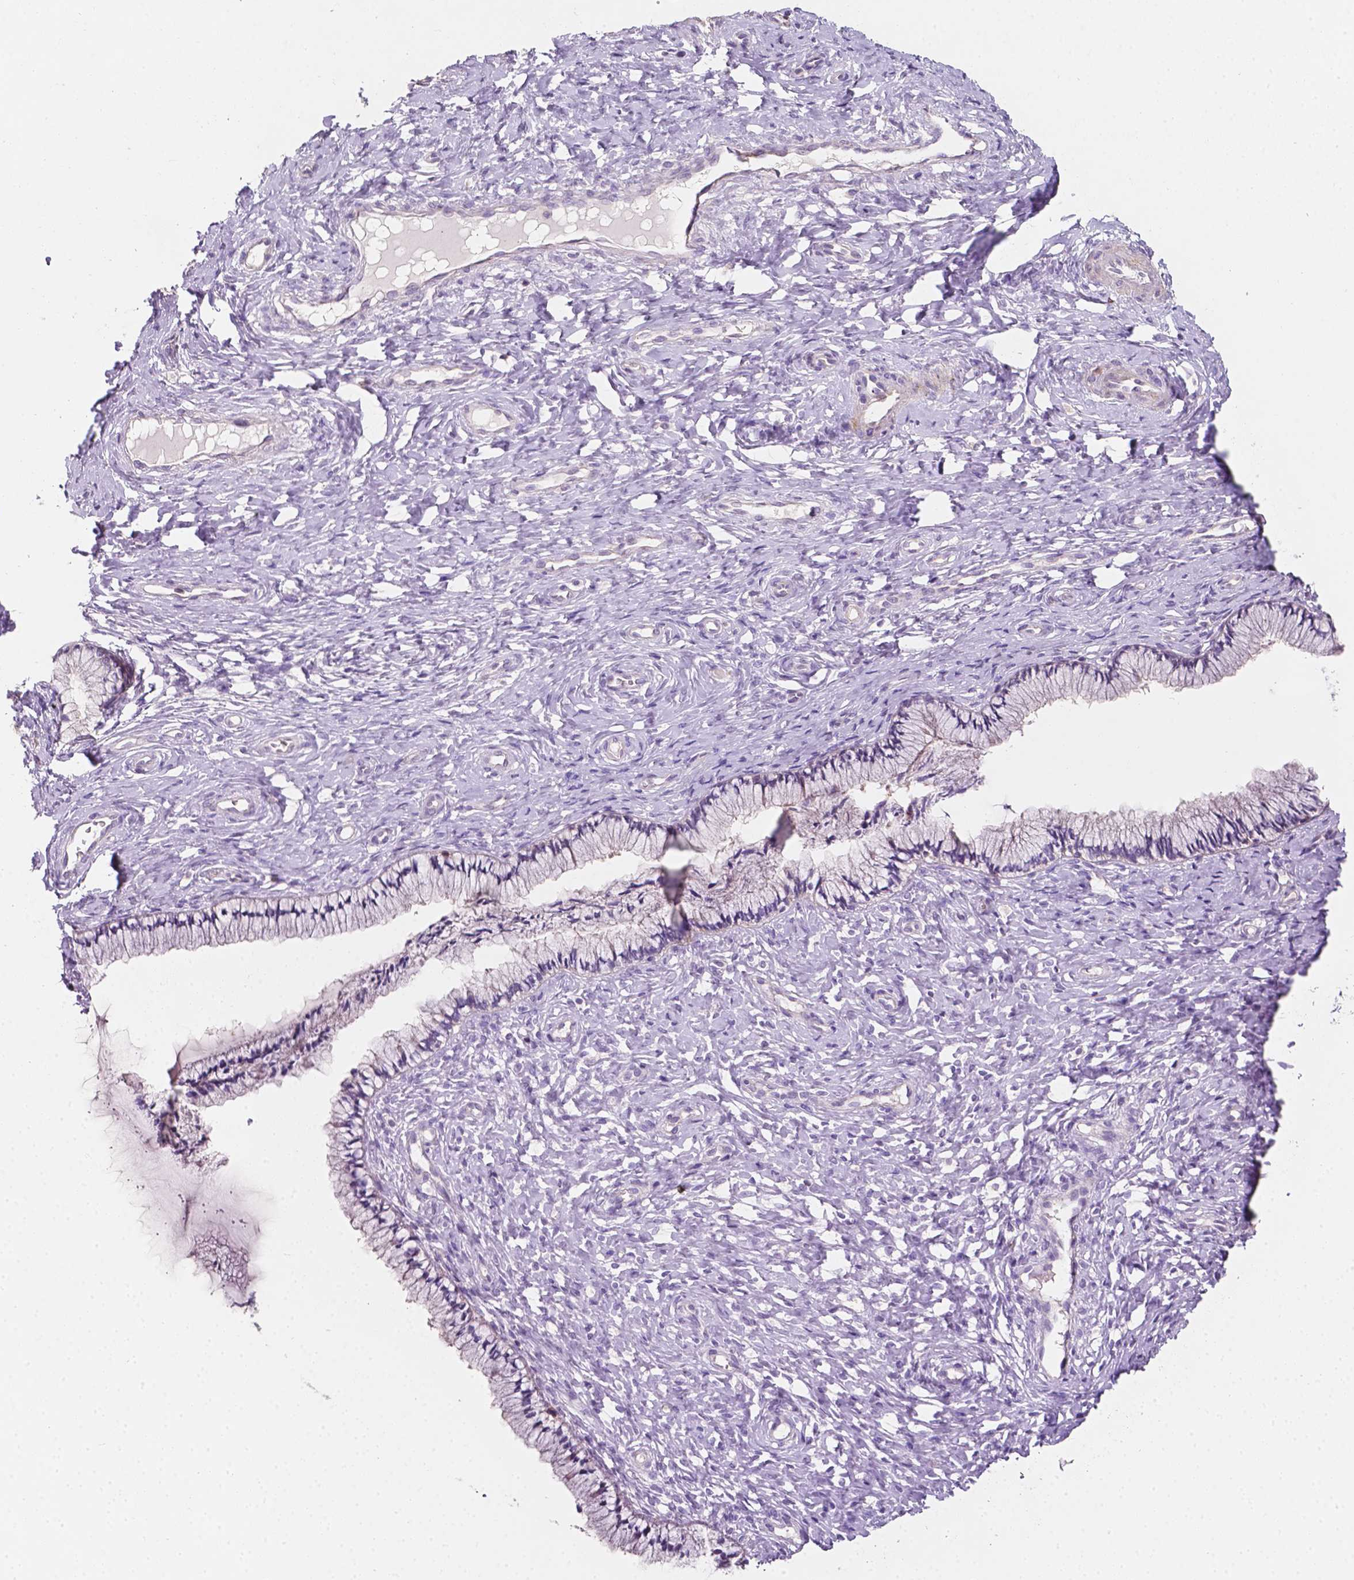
{"staining": {"intensity": "negative", "quantity": "none", "location": "none"}, "tissue": "cervix", "cell_type": "Glandular cells", "image_type": "normal", "snomed": [{"axis": "morphology", "description": "Normal tissue, NOS"}, {"axis": "topography", "description": "Cervix"}], "caption": "The image displays no staining of glandular cells in normal cervix. (IHC, brightfield microscopy, high magnification).", "gene": "EGFR", "patient": {"sex": "female", "age": 37}}